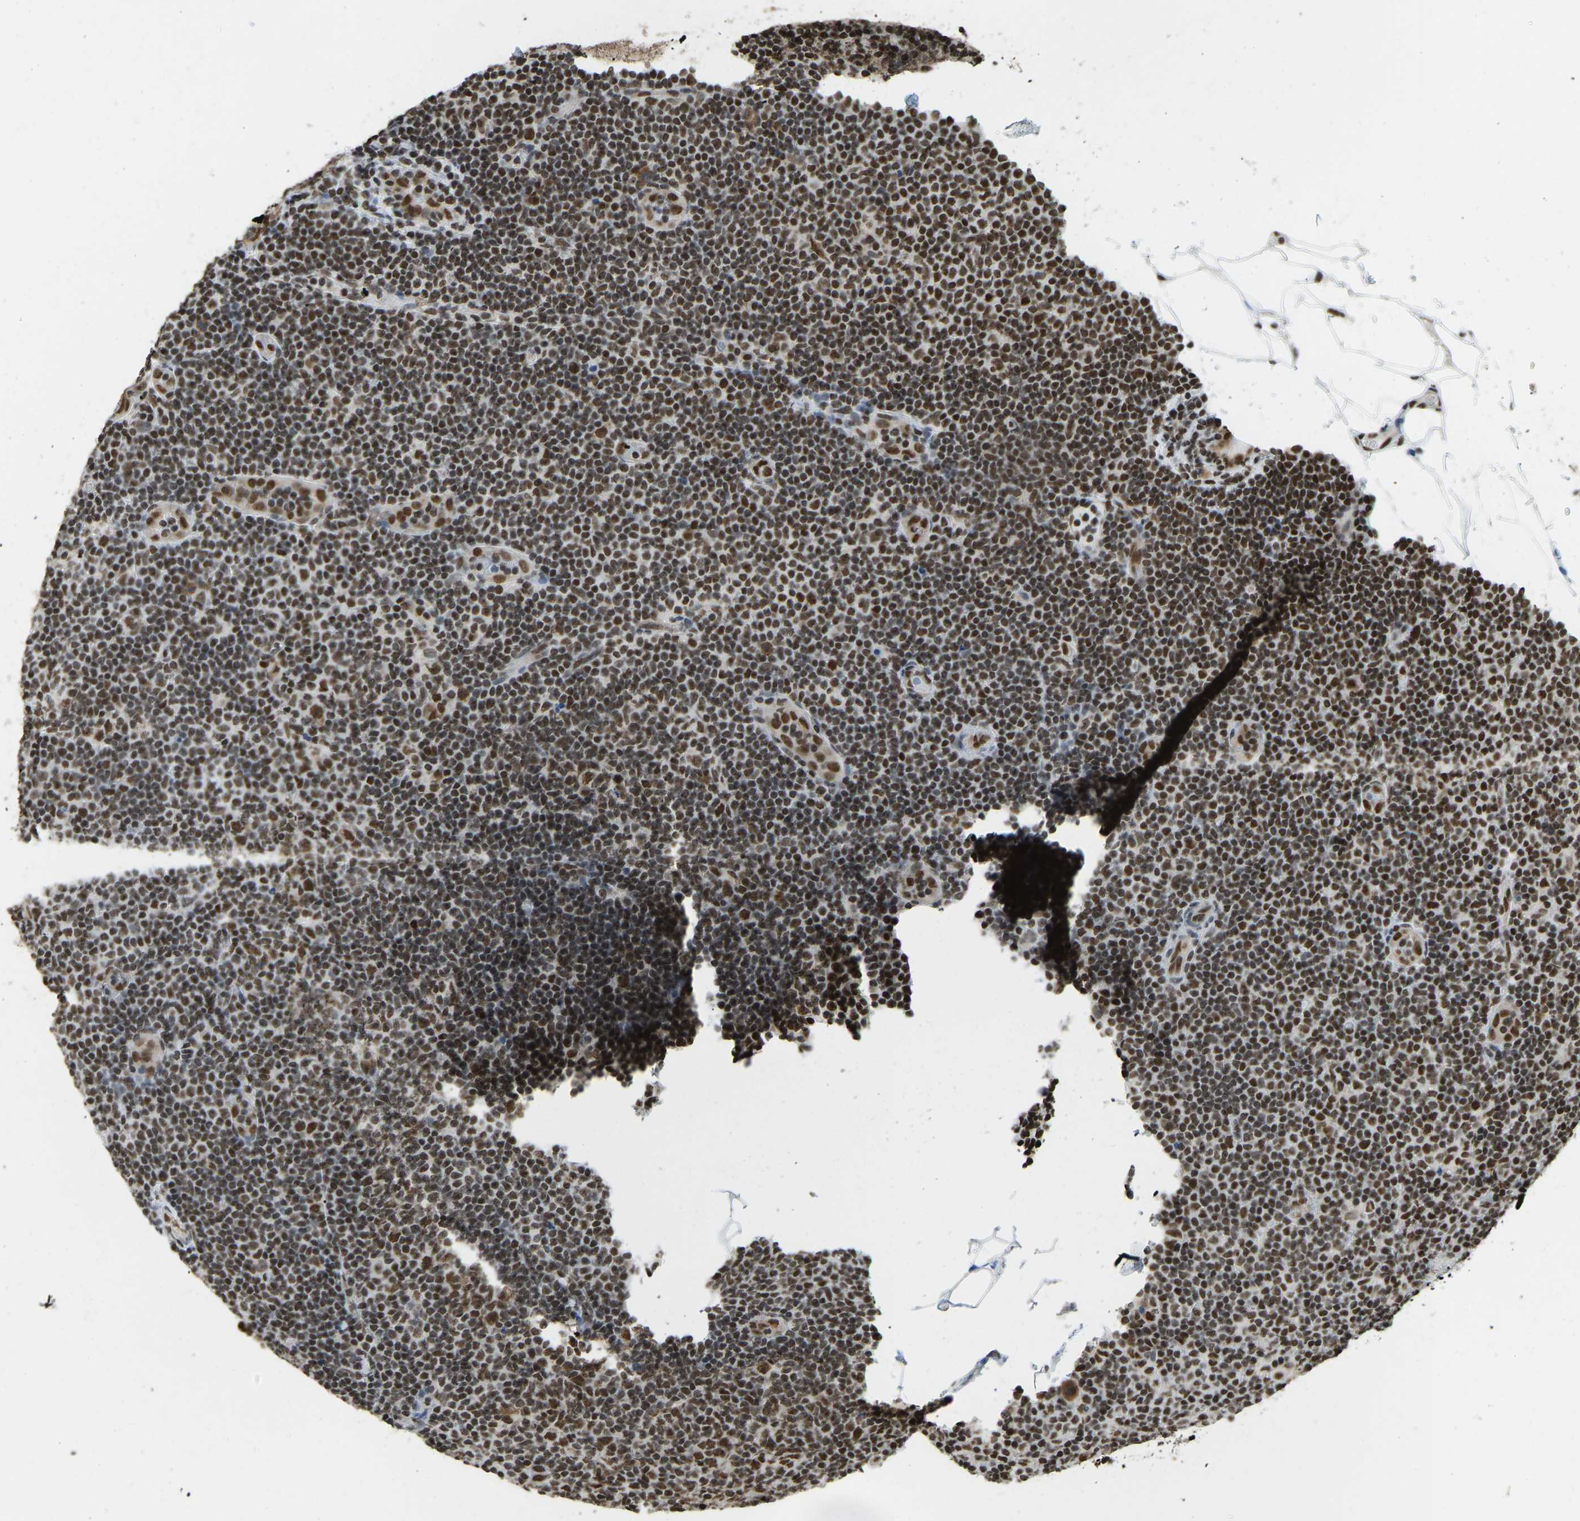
{"staining": {"intensity": "moderate", "quantity": ">75%", "location": "nuclear"}, "tissue": "lymphoma", "cell_type": "Tumor cells", "image_type": "cancer", "snomed": [{"axis": "morphology", "description": "Malignant lymphoma, non-Hodgkin's type, Low grade"}, {"axis": "topography", "description": "Lymph node"}], "caption": "Malignant lymphoma, non-Hodgkin's type (low-grade) stained with a brown dye reveals moderate nuclear positive staining in about >75% of tumor cells.", "gene": "ZSCAN20", "patient": {"sex": "male", "age": 66}}